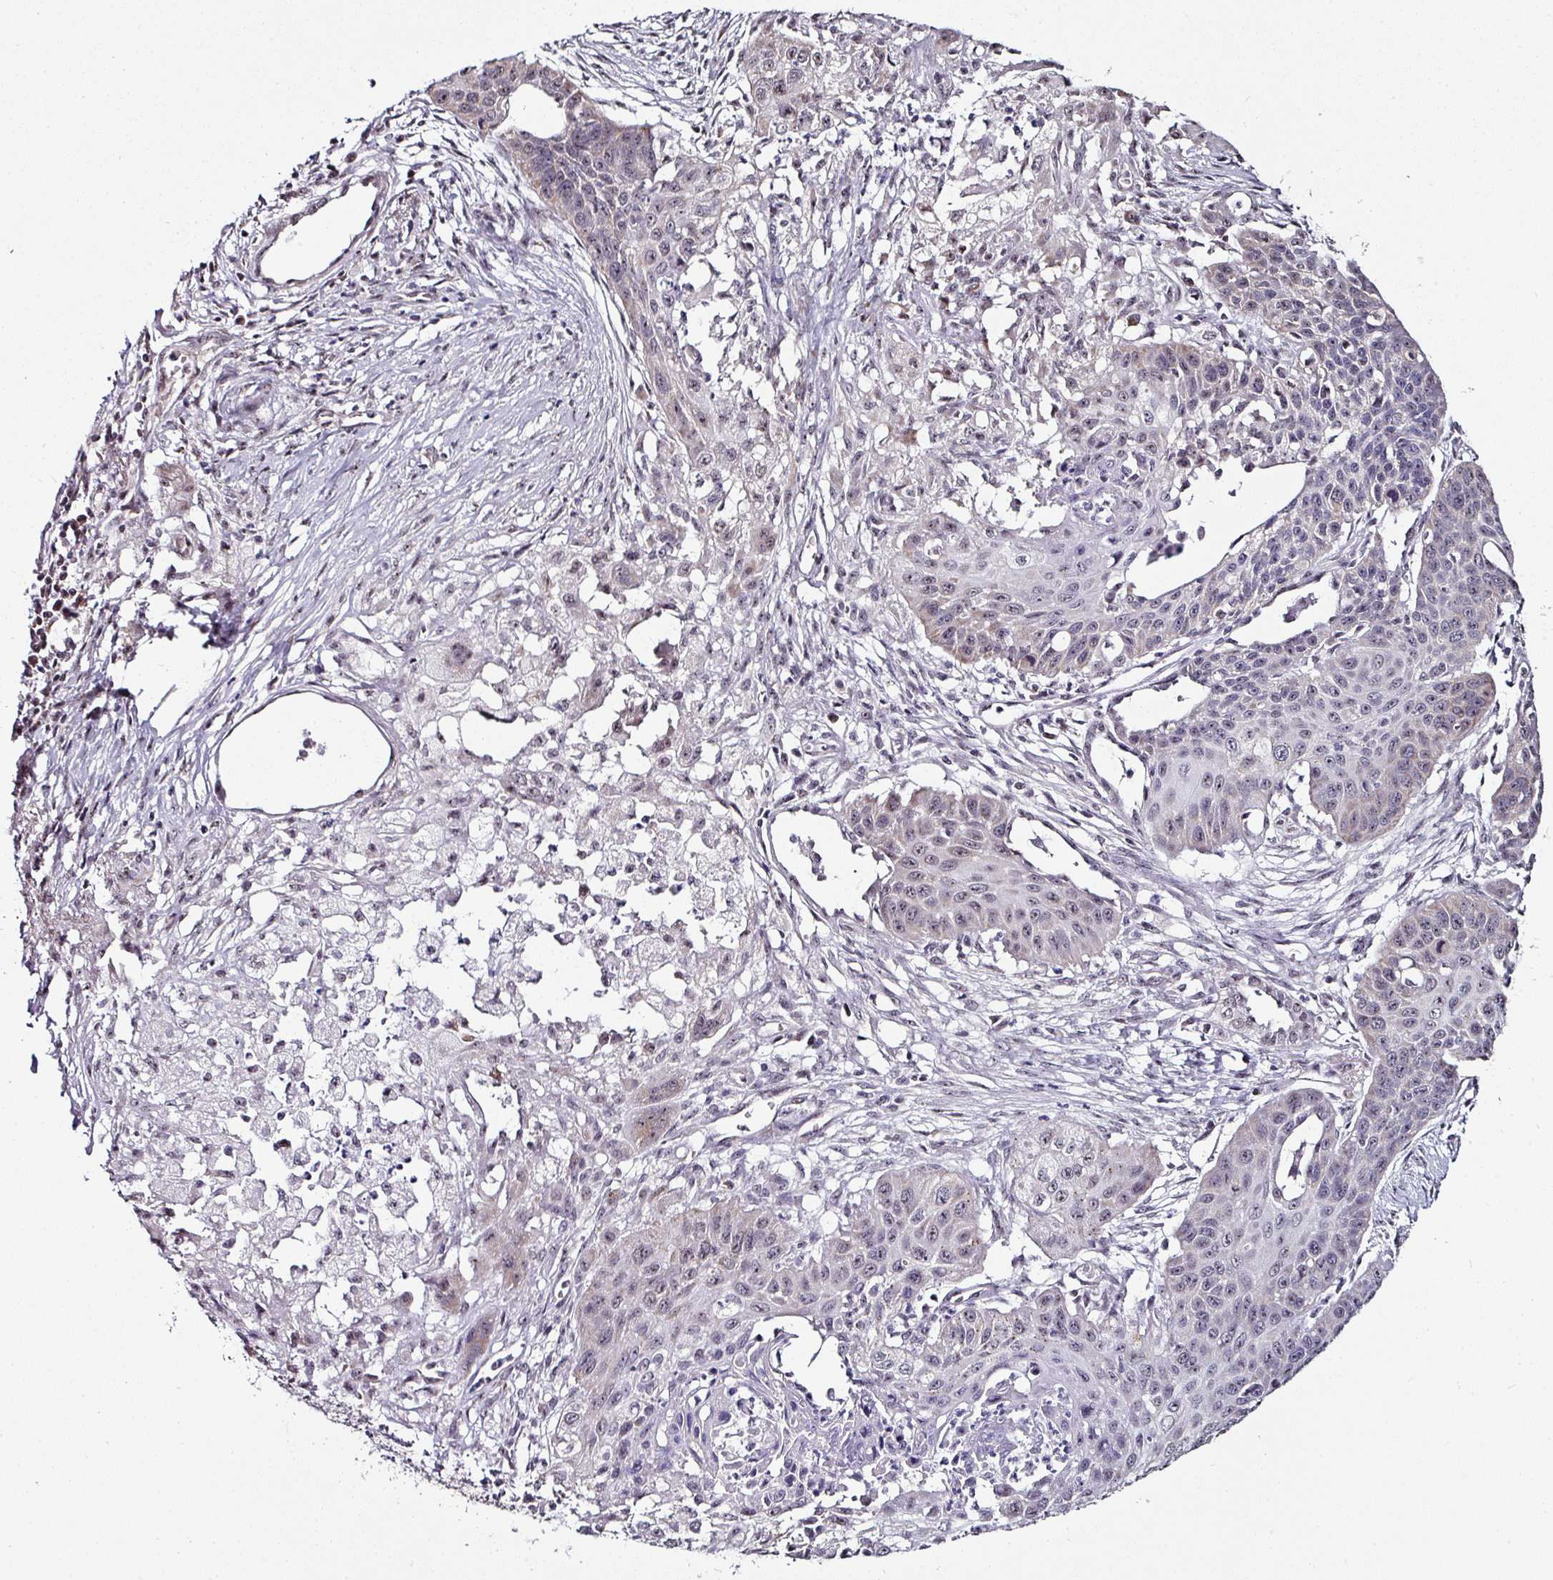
{"staining": {"intensity": "weak", "quantity": "<25%", "location": "cytoplasmic/membranous,nuclear"}, "tissue": "lung cancer", "cell_type": "Tumor cells", "image_type": "cancer", "snomed": [{"axis": "morphology", "description": "Squamous cell carcinoma, NOS"}, {"axis": "topography", "description": "Lung"}], "caption": "Tumor cells show no significant protein staining in squamous cell carcinoma (lung). Nuclei are stained in blue.", "gene": "NACC2", "patient": {"sex": "male", "age": 71}}